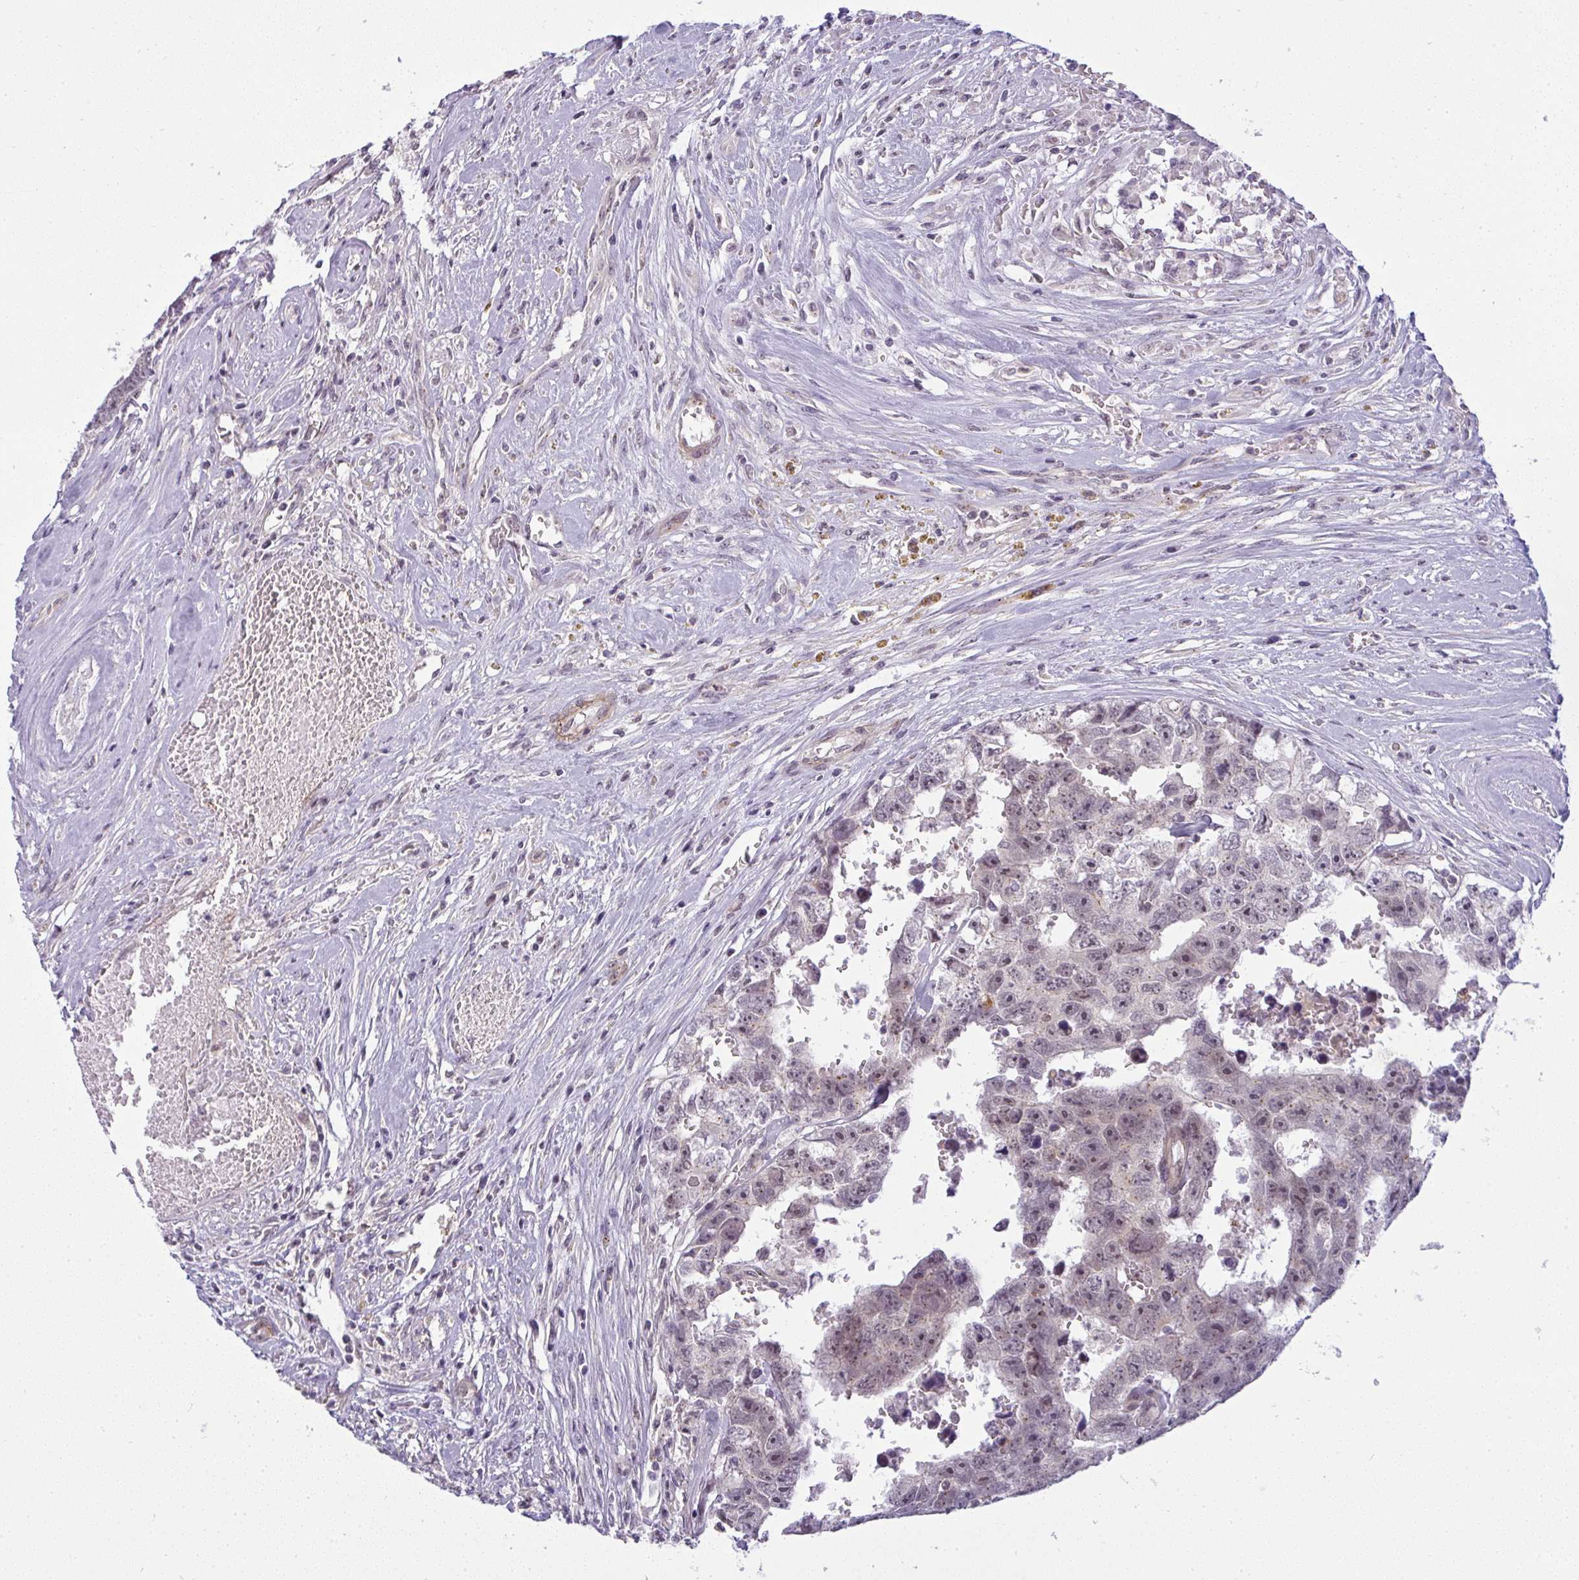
{"staining": {"intensity": "negative", "quantity": "none", "location": "none"}, "tissue": "testis cancer", "cell_type": "Tumor cells", "image_type": "cancer", "snomed": [{"axis": "morphology", "description": "Carcinoma, Embryonal, NOS"}, {"axis": "topography", "description": "Testis"}], "caption": "DAB (3,3'-diaminobenzidine) immunohistochemical staining of testis cancer shows no significant staining in tumor cells.", "gene": "DZIP1", "patient": {"sex": "male", "age": 22}}